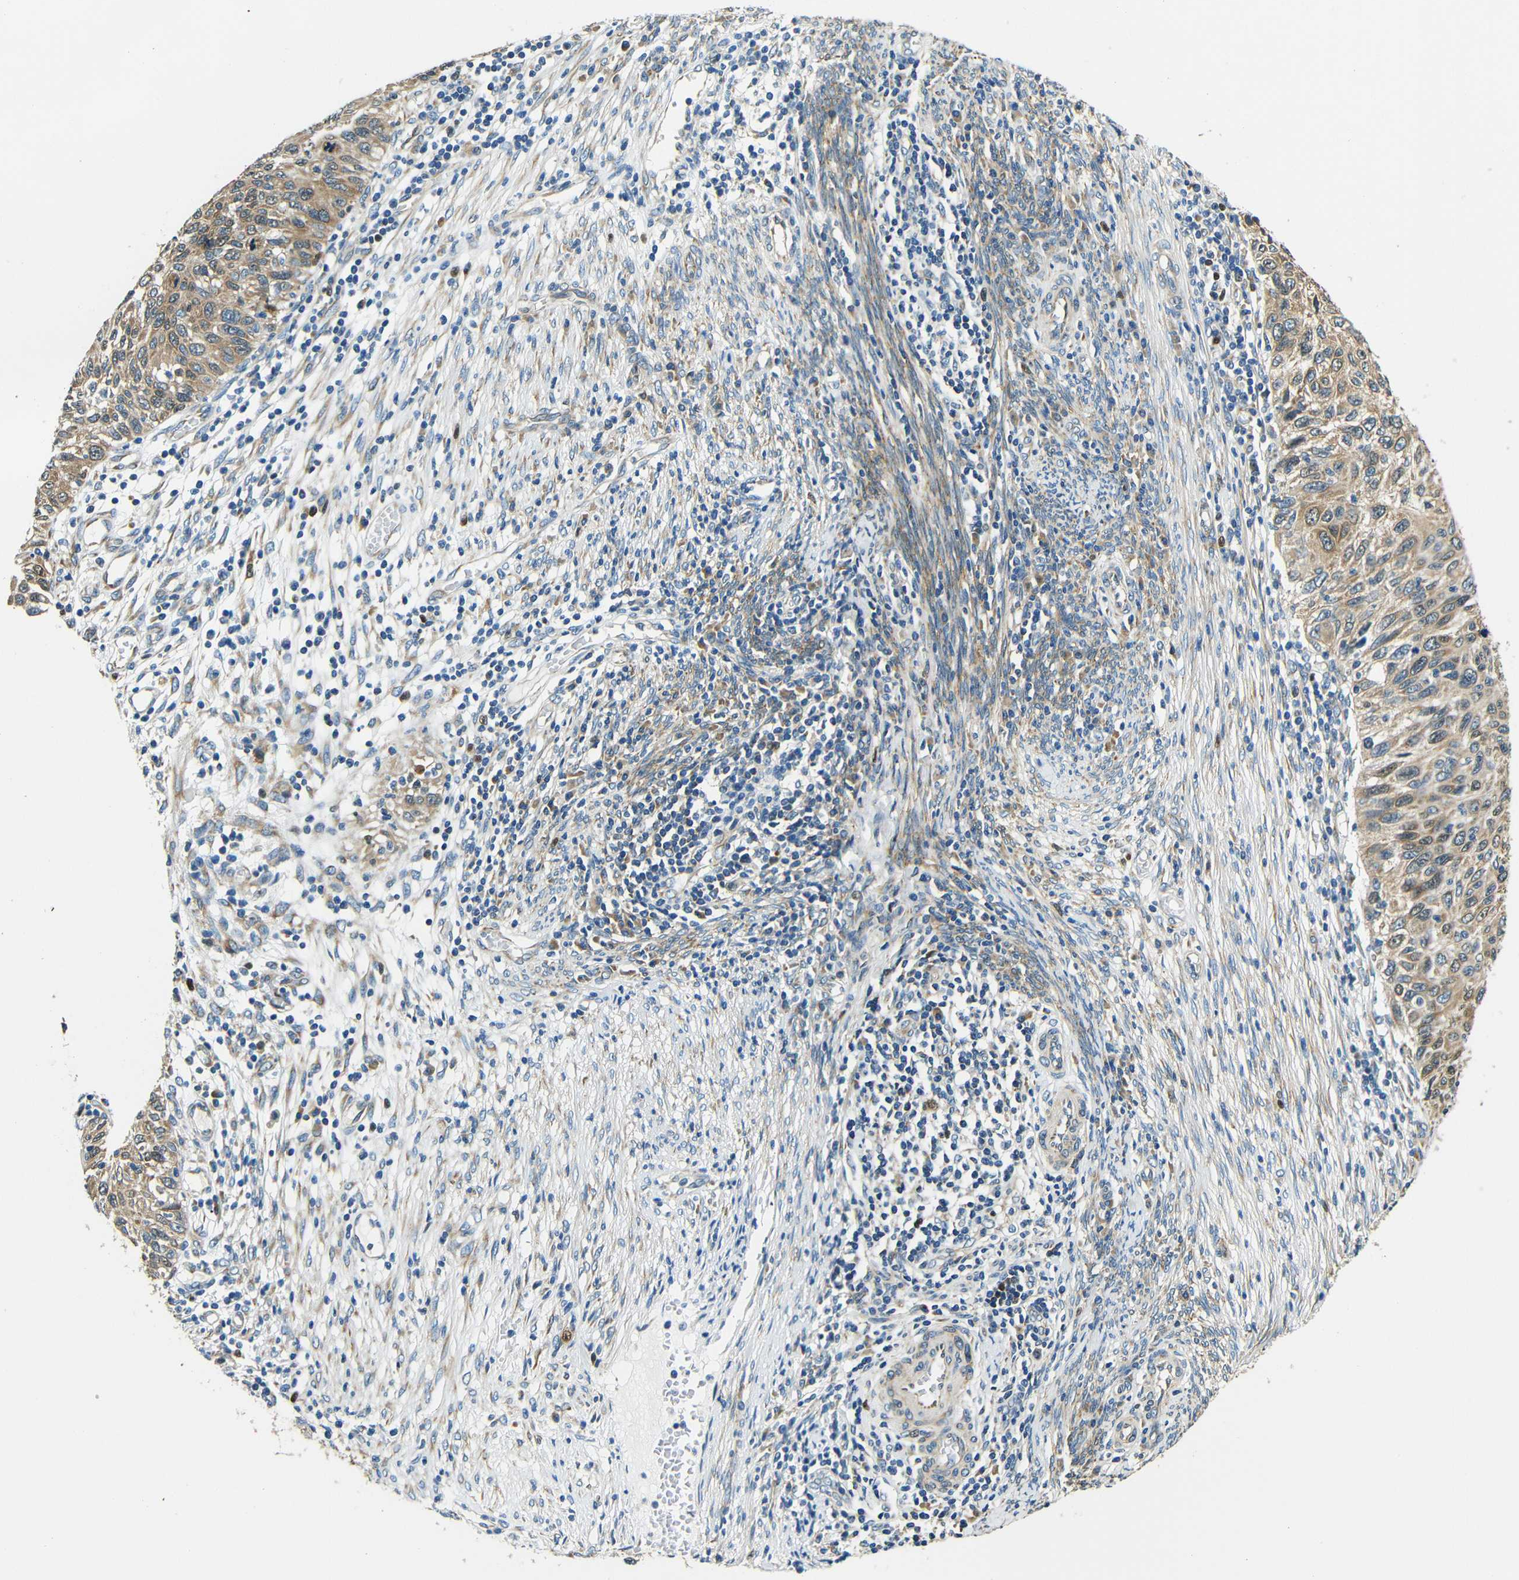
{"staining": {"intensity": "moderate", "quantity": ">75%", "location": "cytoplasmic/membranous"}, "tissue": "cervical cancer", "cell_type": "Tumor cells", "image_type": "cancer", "snomed": [{"axis": "morphology", "description": "Squamous cell carcinoma, NOS"}, {"axis": "topography", "description": "Cervix"}], "caption": "Brown immunohistochemical staining in squamous cell carcinoma (cervical) exhibits moderate cytoplasmic/membranous expression in about >75% of tumor cells.", "gene": "VAPB", "patient": {"sex": "female", "age": 70}}